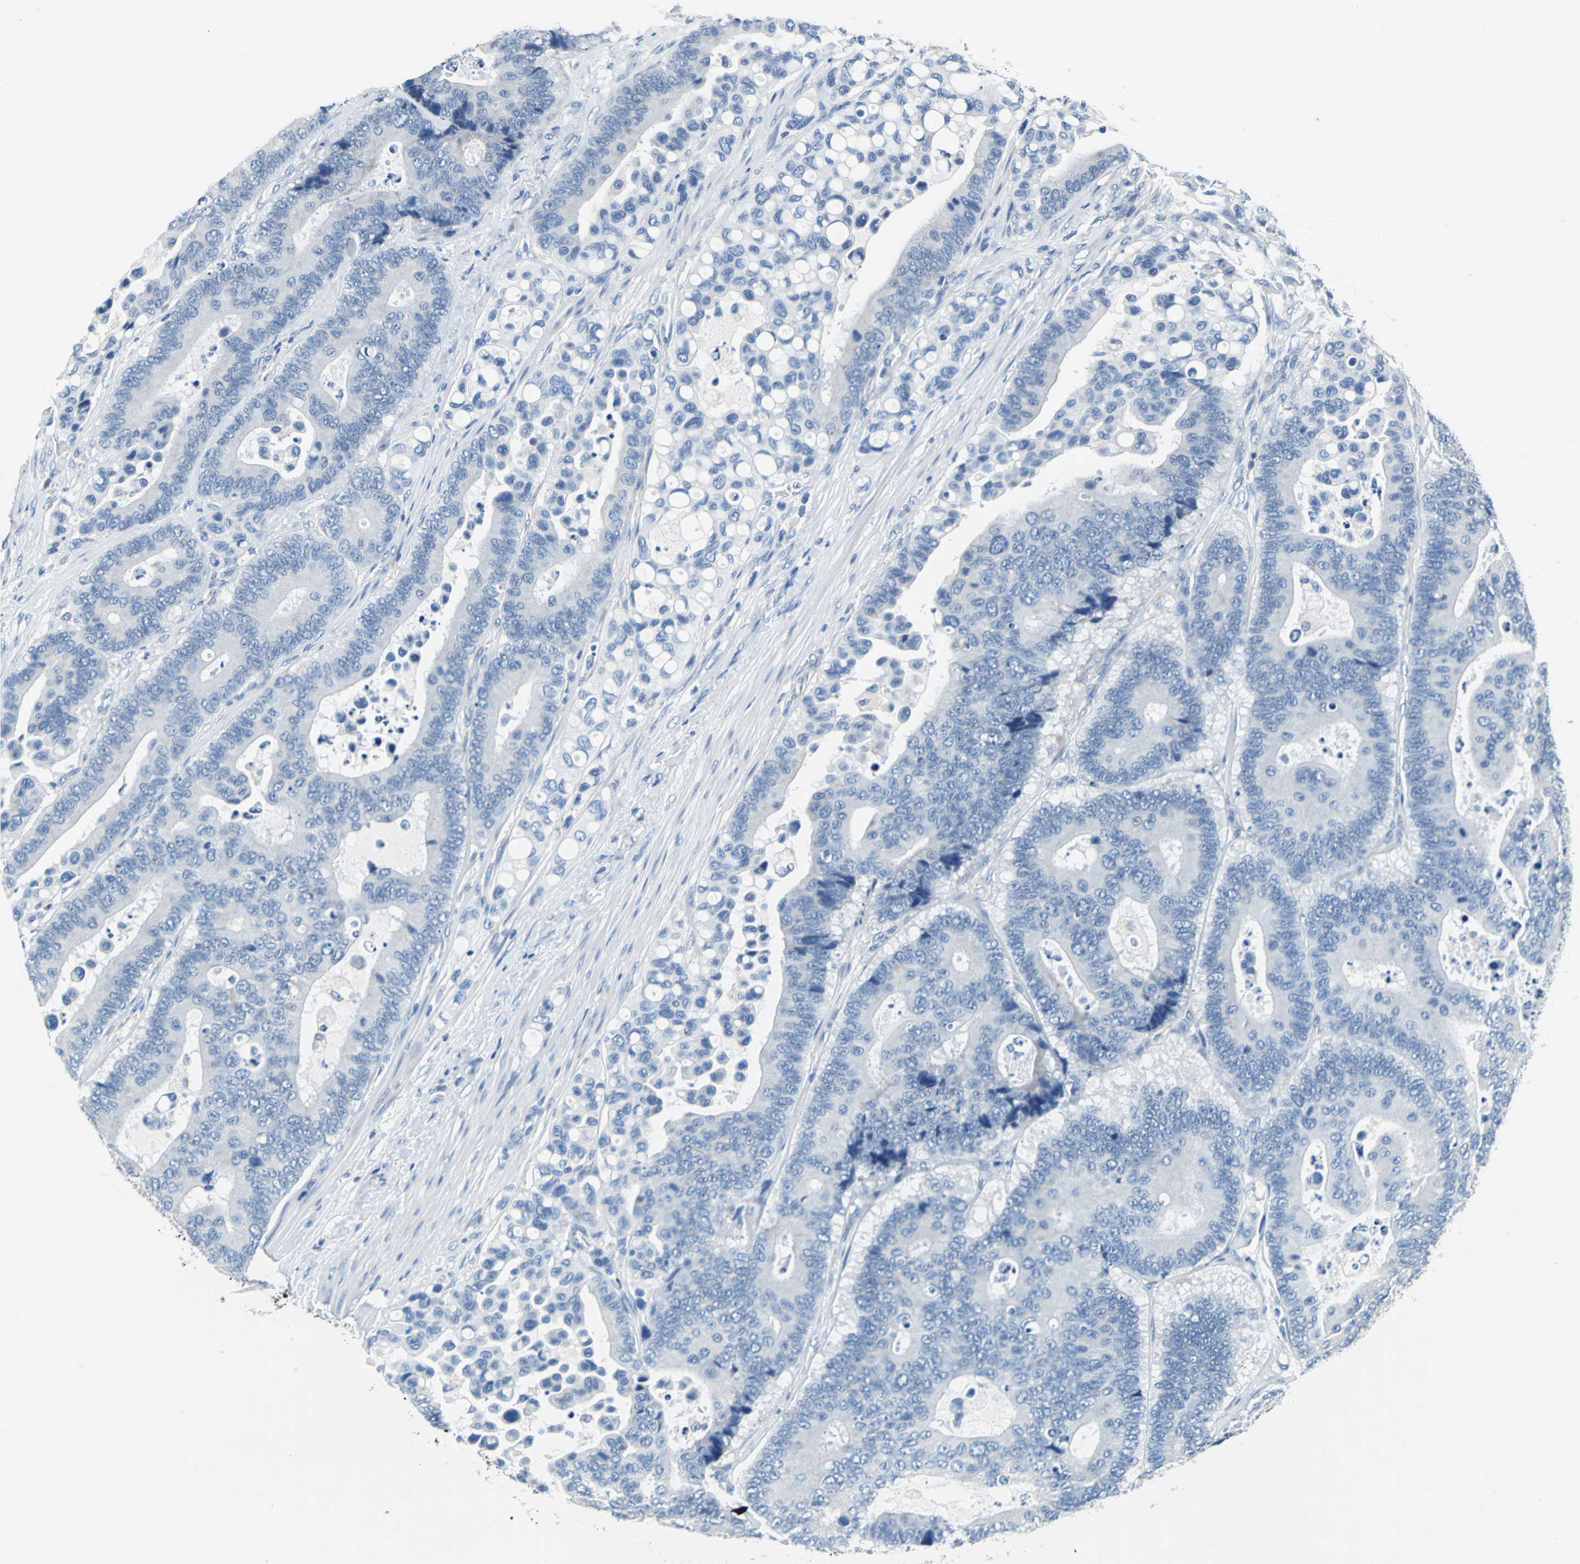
{"staining": {"intensity": "negative", "quantity": "none", "location": "none"}, "tissue": "colorectal cancer", "cell_type": "Tumor cells", "image_type": "cancer", "snomed": [{"axis": "morphology", "description": "Normal tissue, NOS"}, {"axis": "morphology", "description": "Adenocarcinoma, NOS"}, {"axis": "topography", "description": "Colon"}], "caption": "Colorectal cancer (adenocarcinoma) was stained to show a protein in brown. There is no significant staining in tumor cells.", "gene": "TEX264", "patient": {"sex": "male", "age": 82}}